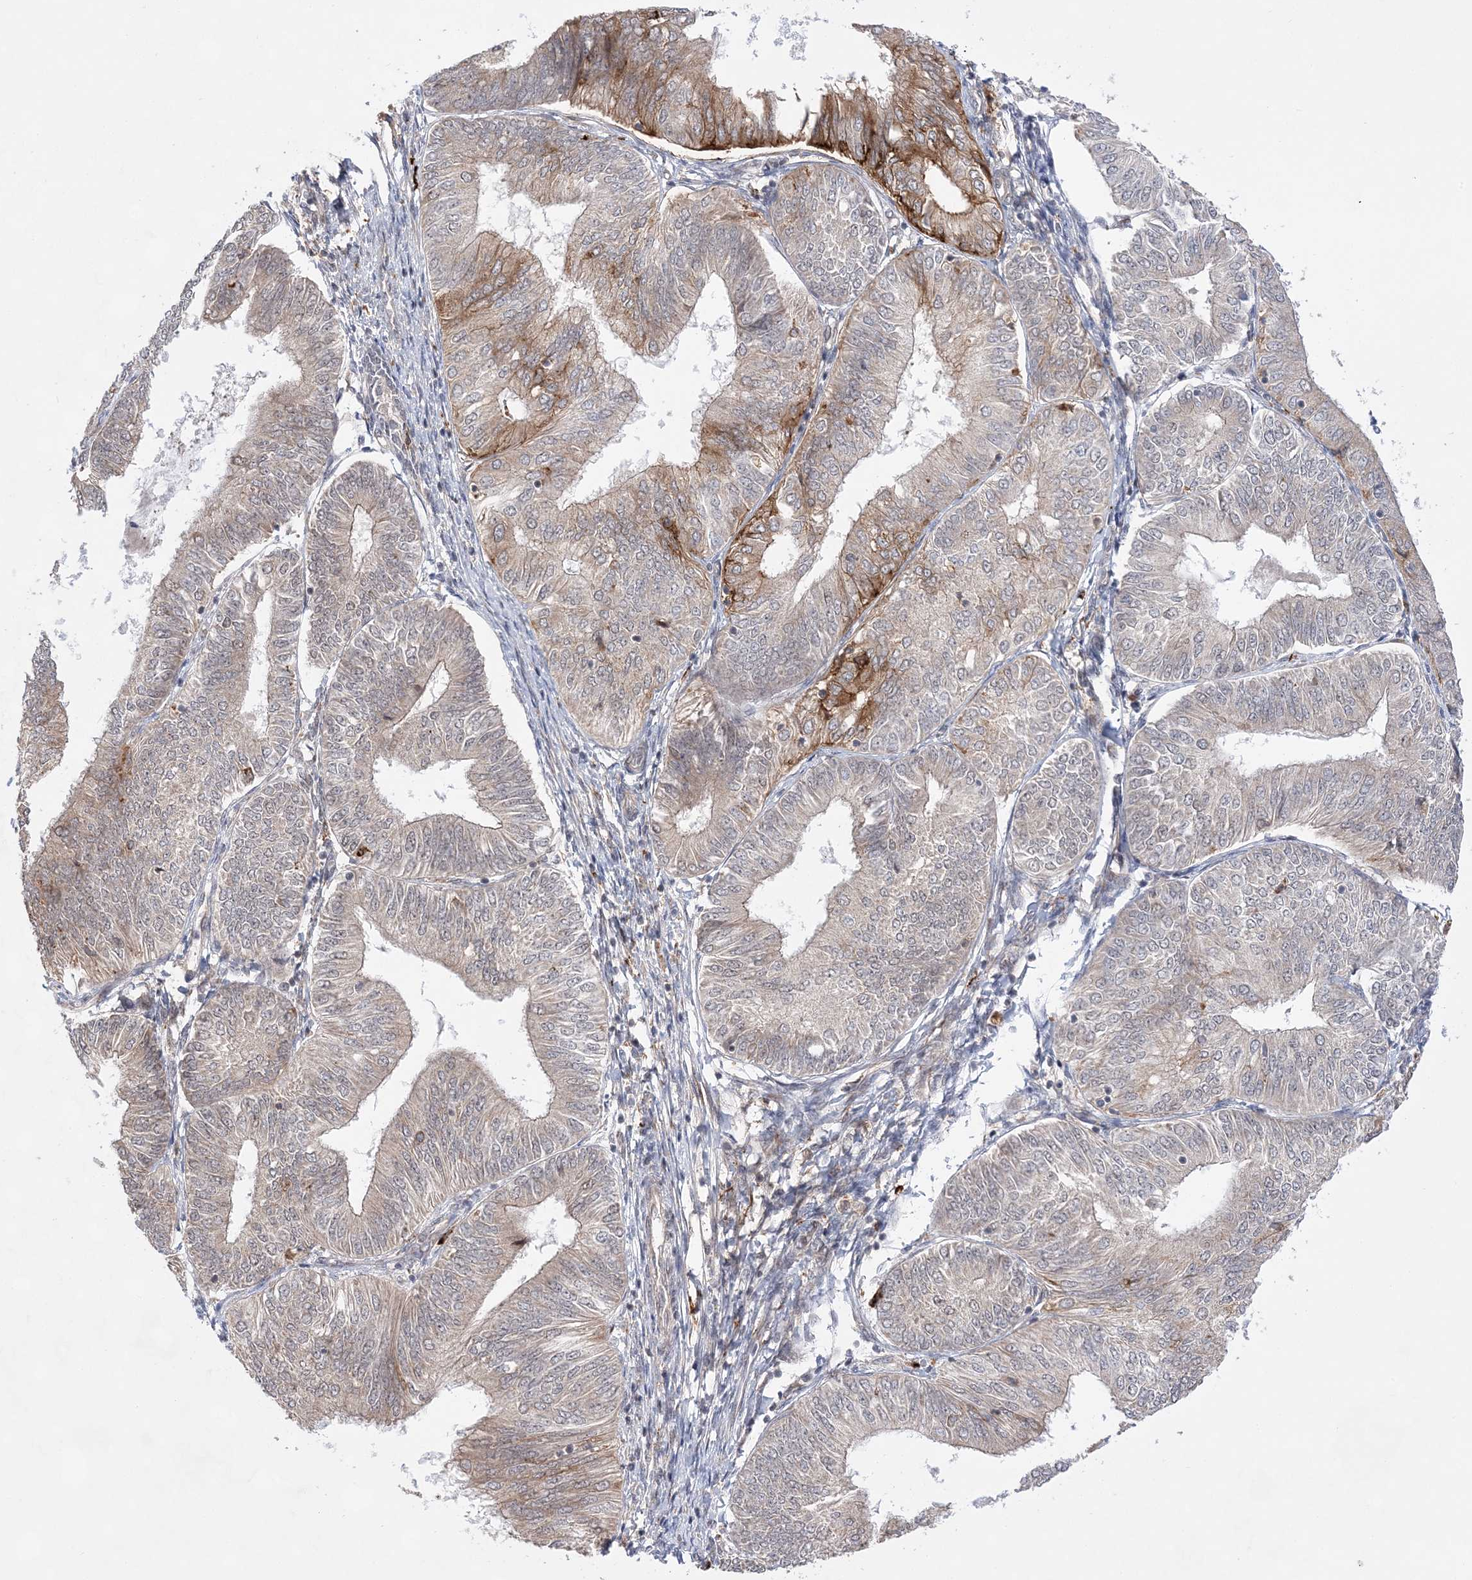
{"staining": {"intensity": "moderate", "quantity": "<25%", "location": "cytoplasmic/membranous"}, "tissue": "endometrial cancer", "cell_type": "Tumor cells", "image_type": "cancer", "snomed": [{"axis": "morphology", "description": "Adenocarcinoma, NOS"}, {"axis": "topography", "description": "Endometrium"}], "caption": "A high-resolution histopathology image shows IHC staining of endometrial adenocarcinoma, which reveals moderate cytoplasmic/membranous staining in approximately <25% of tumor cells.", "gene": "ANAPC15", "patient": {"sex": "female", "age": 58}}